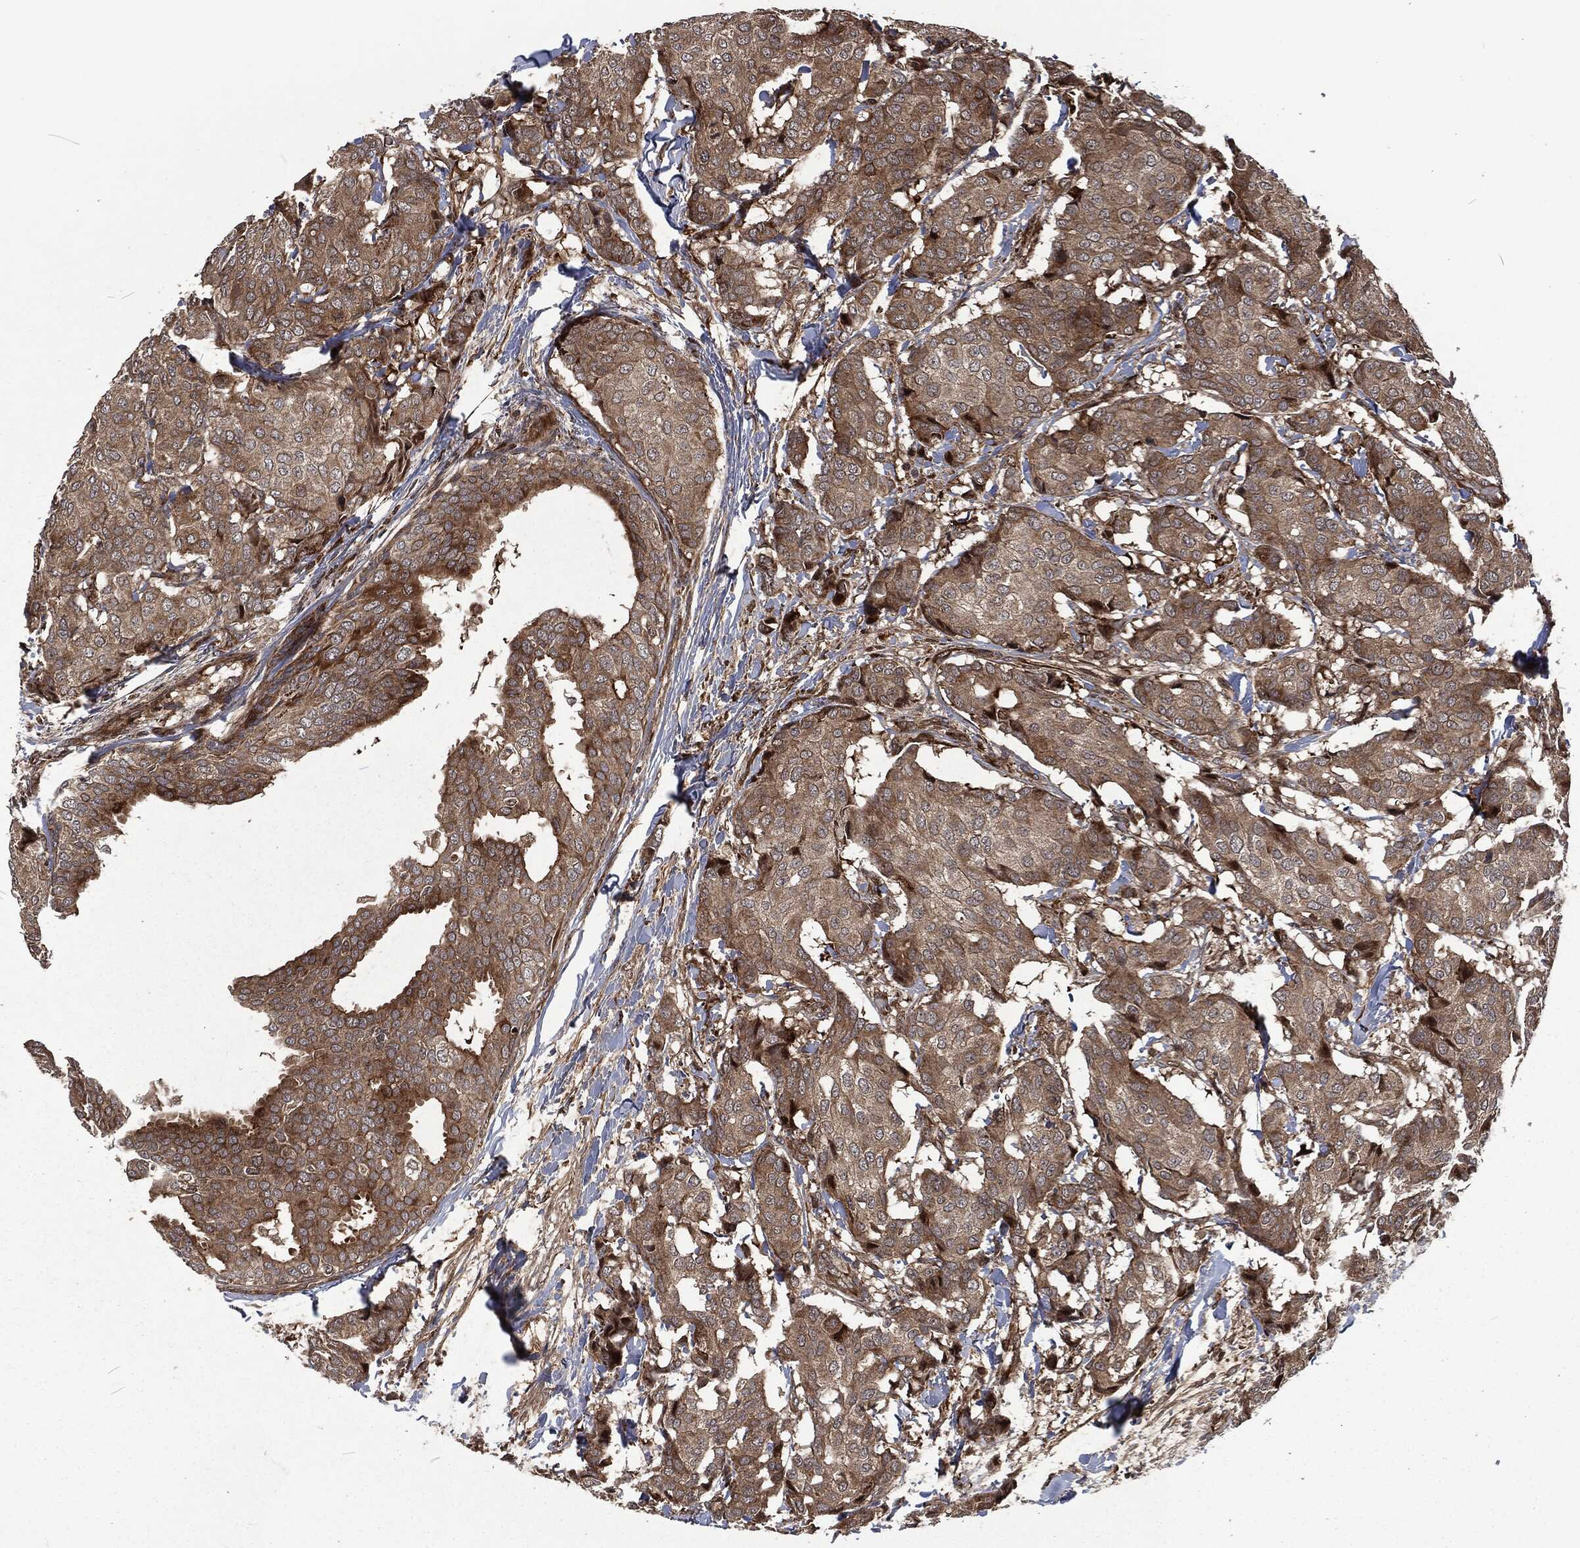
{"staining": {"intensity": "moderate", "quantity": ">75%", "location": "cytoplasmic/membranous"}, "tissue": "breast cancer", "cell_type": "Tumor cells", "image_type": "cancer", "snomed": [{"axis": "morphology", "description": "Duct carcinoma"}, {"axis": "topography", "description": "Breast"}], "caption": "This micrograph displays IHC staining of breast cancer (intraductal carcinoma), with medium moderate cytoplasmic/membranous positivity in about >75% of tumor cells.", "gene": "CMPK2", "patient": {"sex": "female", "age": 75}}